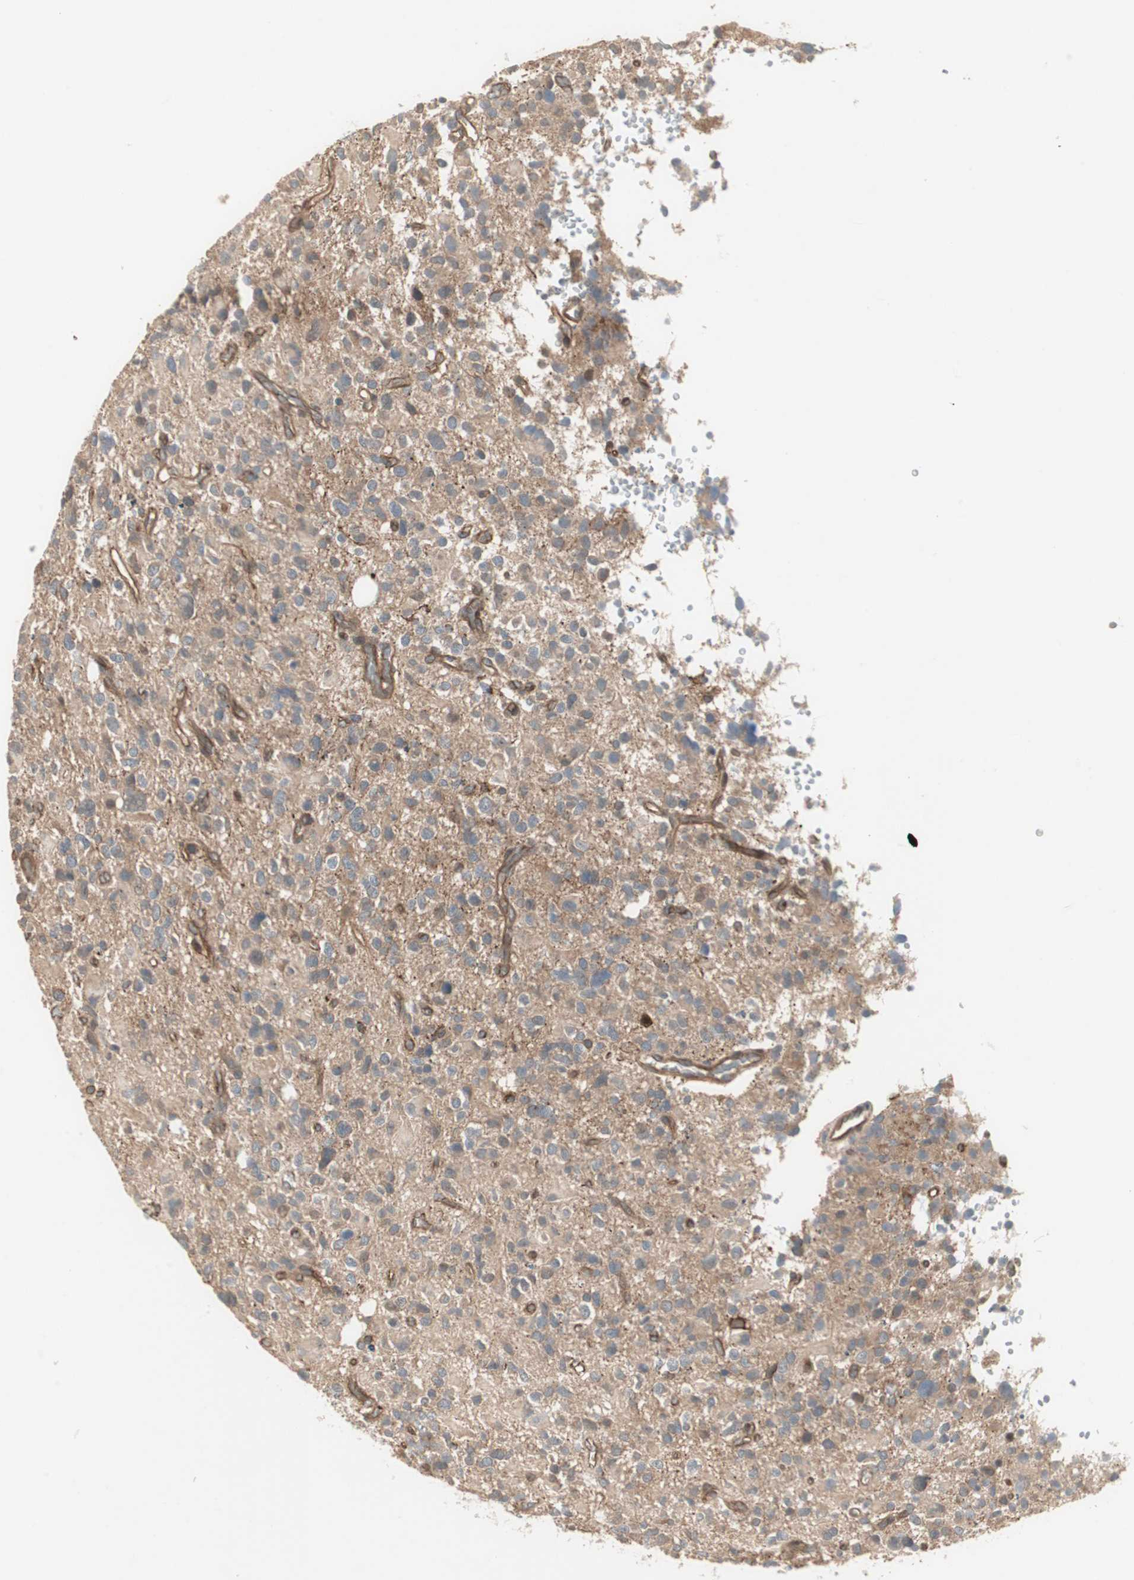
{"staining": {"intensity": "moderate", "quantity": ">75%", "location": "cytoplasmic/membranous"}, "tissue": "glioma", "cell_type": "Tumor cells", "image_type": "cancer", "snomed": [{"axis": "morphology", "description": "Glioma, malignant, High grade"}, {"axis": "topography", "description": "Brain"}], "caption": "Immunohistochemical staining of glioma shows moderate cytoplasmic/membranous protein staining in approximately >75% of tumor cells.", "gene": "PFDN1", "patient": {"sex": "male", "age": 48}}